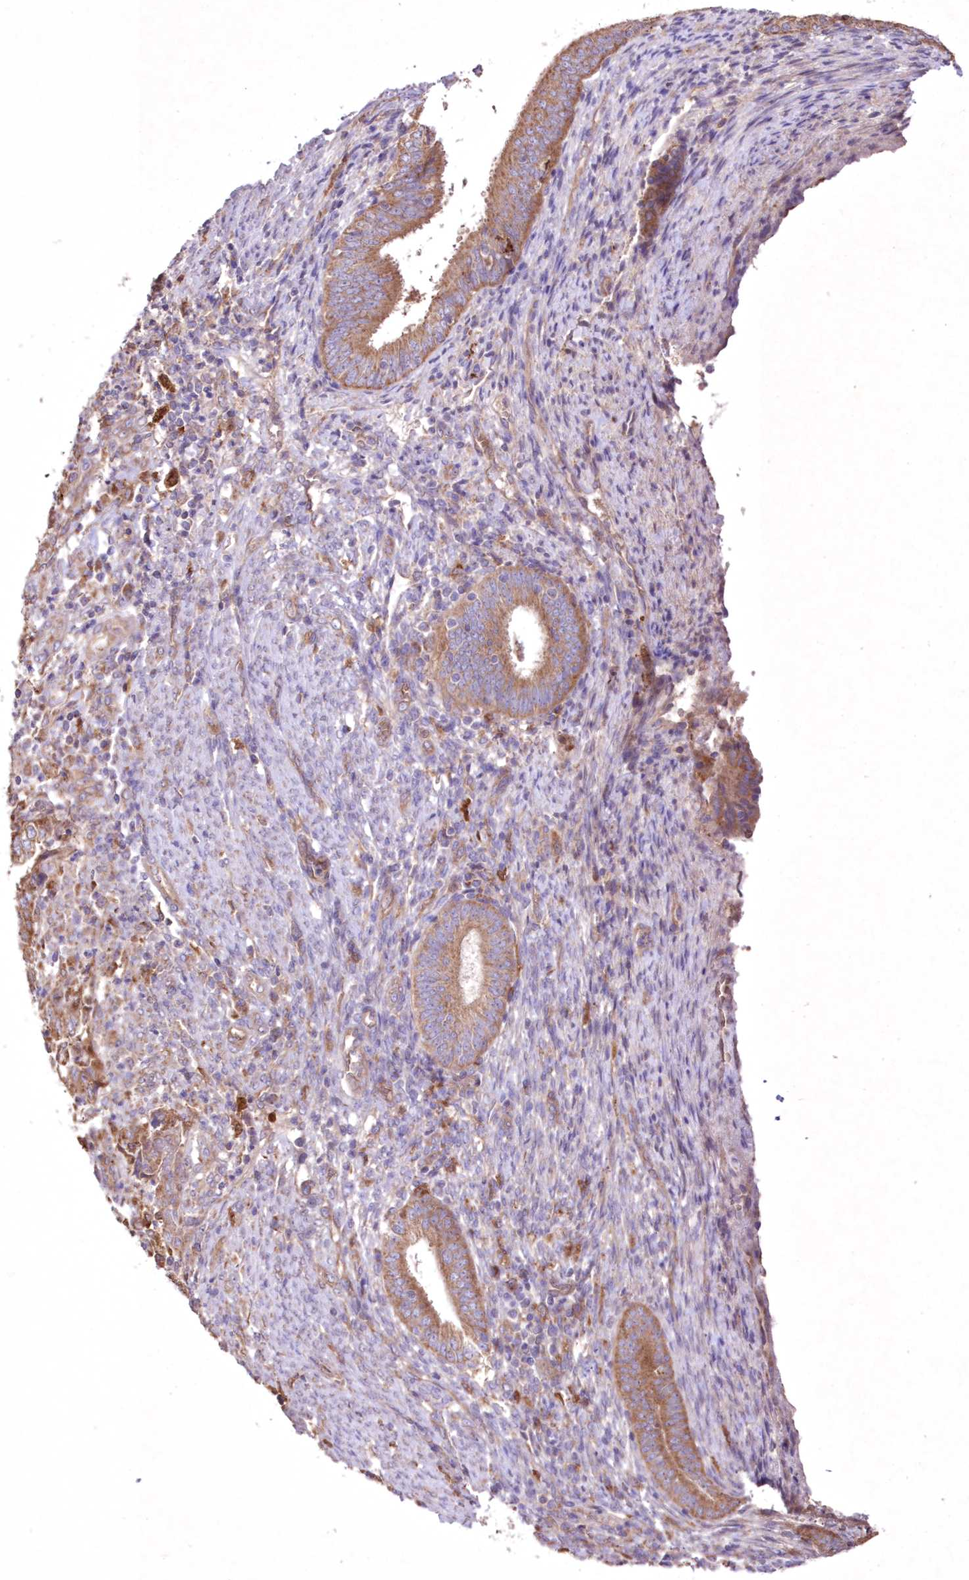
{"staining": {"intensity": "moderate", "quantity": ">75%", "location": "cytoplasmic/membranous"}, "tissue": "endometrial cancer", "cell_type": "Tumor cells", "image_type": "cancer", "snomed": [{"axis": "morphology", "description": "Adenocarcinoma, NOS"}, {"axis": "topography", "description": "Endometrium"}], "caption": "This is a micrograph of IHC staining of adenocarcinoma (endometrial), which shows moderate positivity in the cytoplasmic/membranous of tumor cells.", "gene": "FCHO2", "patient": {"sex": "female", "age": 51}}